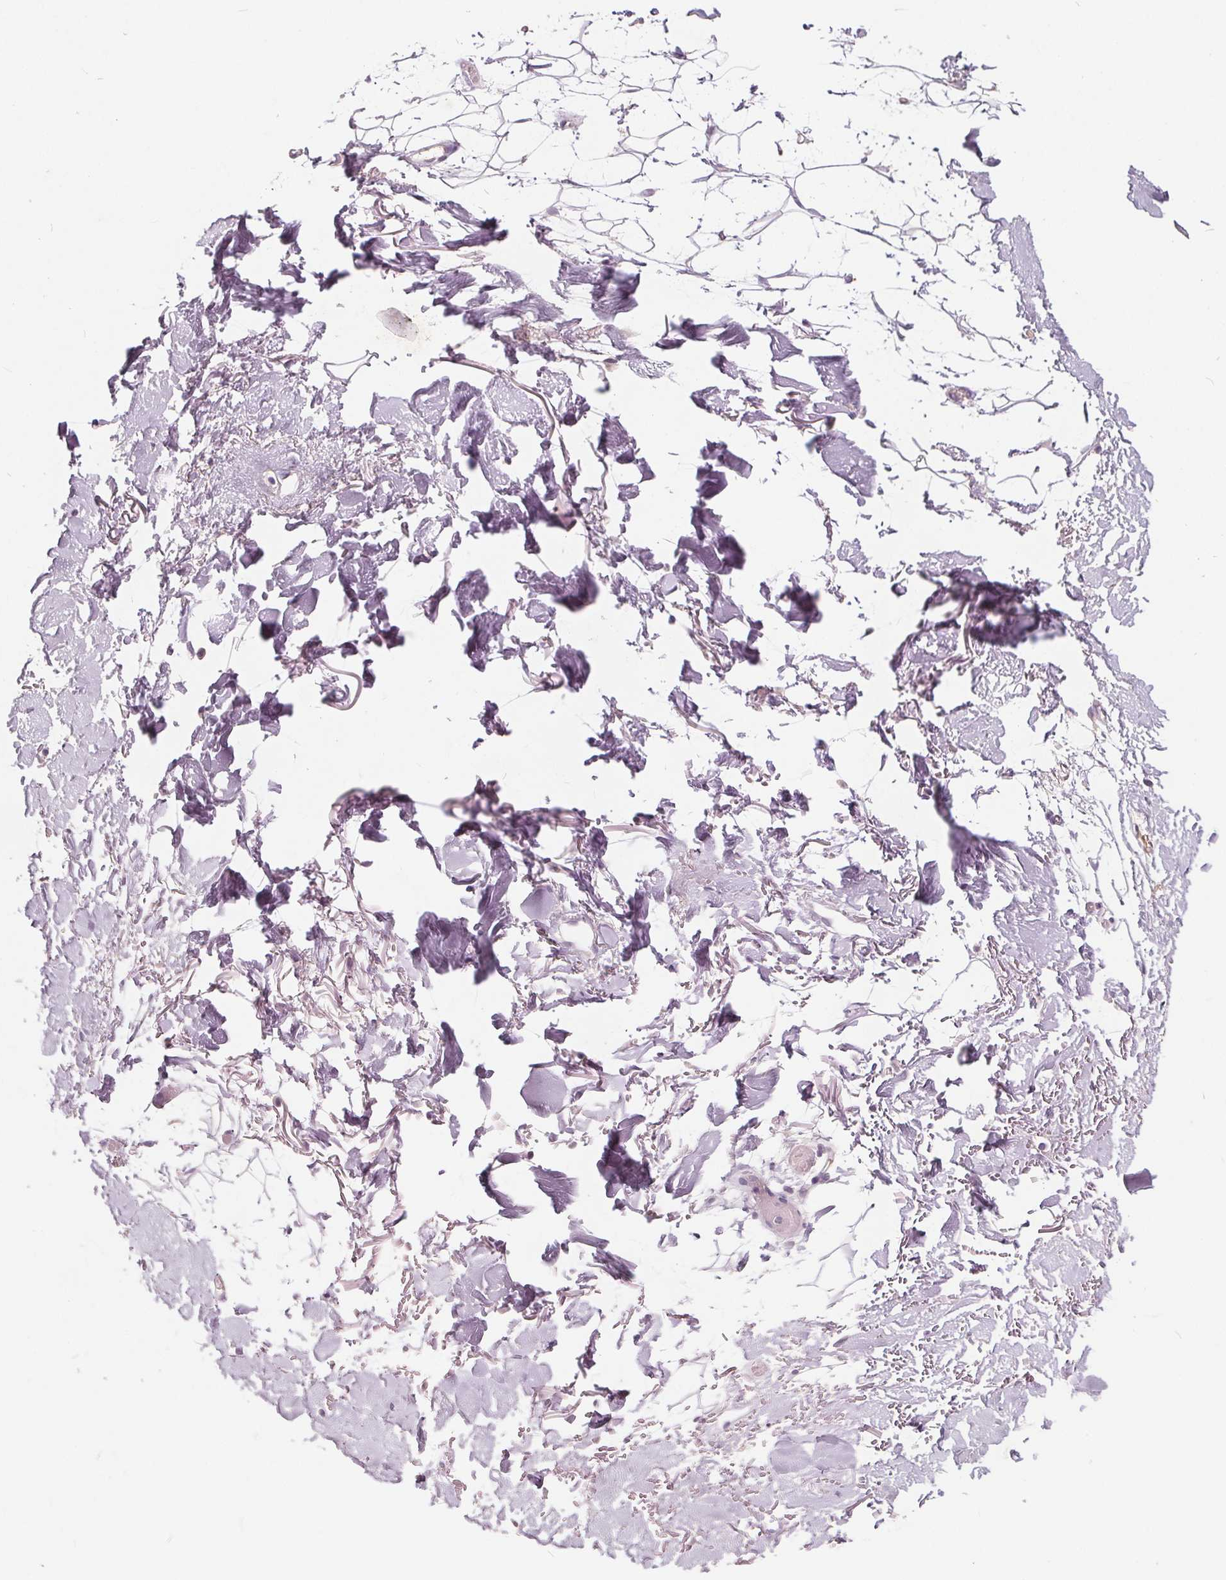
{"staining": {"intensity": "moderate", "quantity": "<25%", "location": "cytoplasmic/membranous"}, "tissue": "adipose tissue", "cell_type": "Adipocytes", "image_type": "normal", "snomed": [{"axis": "morphology", "description": "Normal tissue, NOS"}, {"axis": "topography", "description": "Anal"}, {"axis": "topography", "description": "Peripheral nerve tissue"}], "caption": "DAB (3,3'-diaminobenzidine) immunohistochemical staining of benign human adipose tissue shows moderate cytoplasmic/membranous protein positivity in approximately <25% of adipocytes. Immunohistochemistry stains the protein in brown and the nuclei are stained blue.", "gene": "PLA2G2E", "patient": {"sex": "male", "age": 78}}